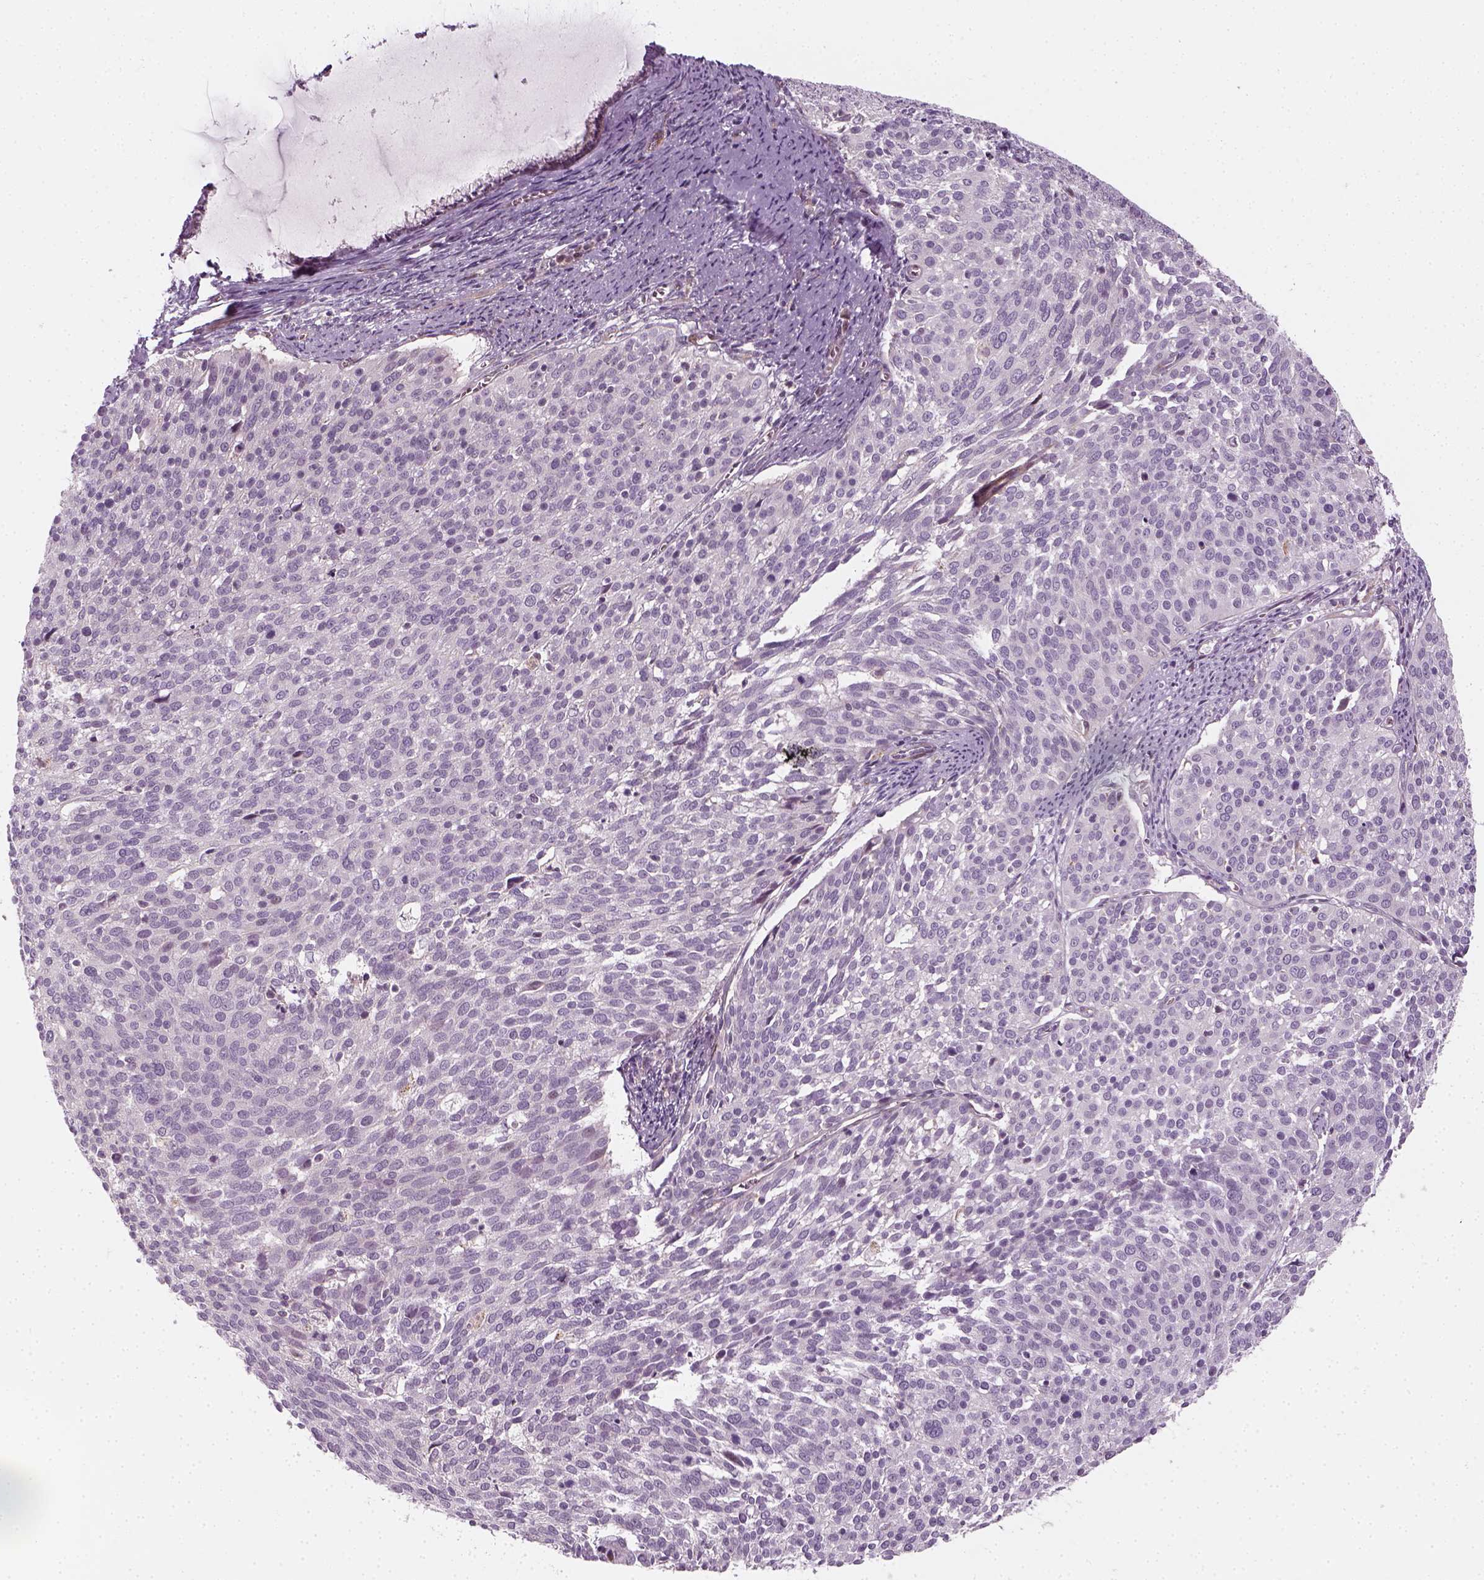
{"staining": {"intensity": "negative", "quantity": "none", "location": "none"}, "tissue": "cervical cancer", "cell_type": "Tumor cells", "image_type": "cancer", "snomed": [{"axis": "morphology", "description": "Squamous cell carcinoma, NOS"}, {"axis": "topography", "description": "Cervix"}], "caption": "Immunohistochemical staining of human cervical cancer (squamous cell carcinoma) demonstrates no significant positivity in tumor cells.", "gene": "DNASE1L1", "patient": {"sex": "female", "age": 39}}